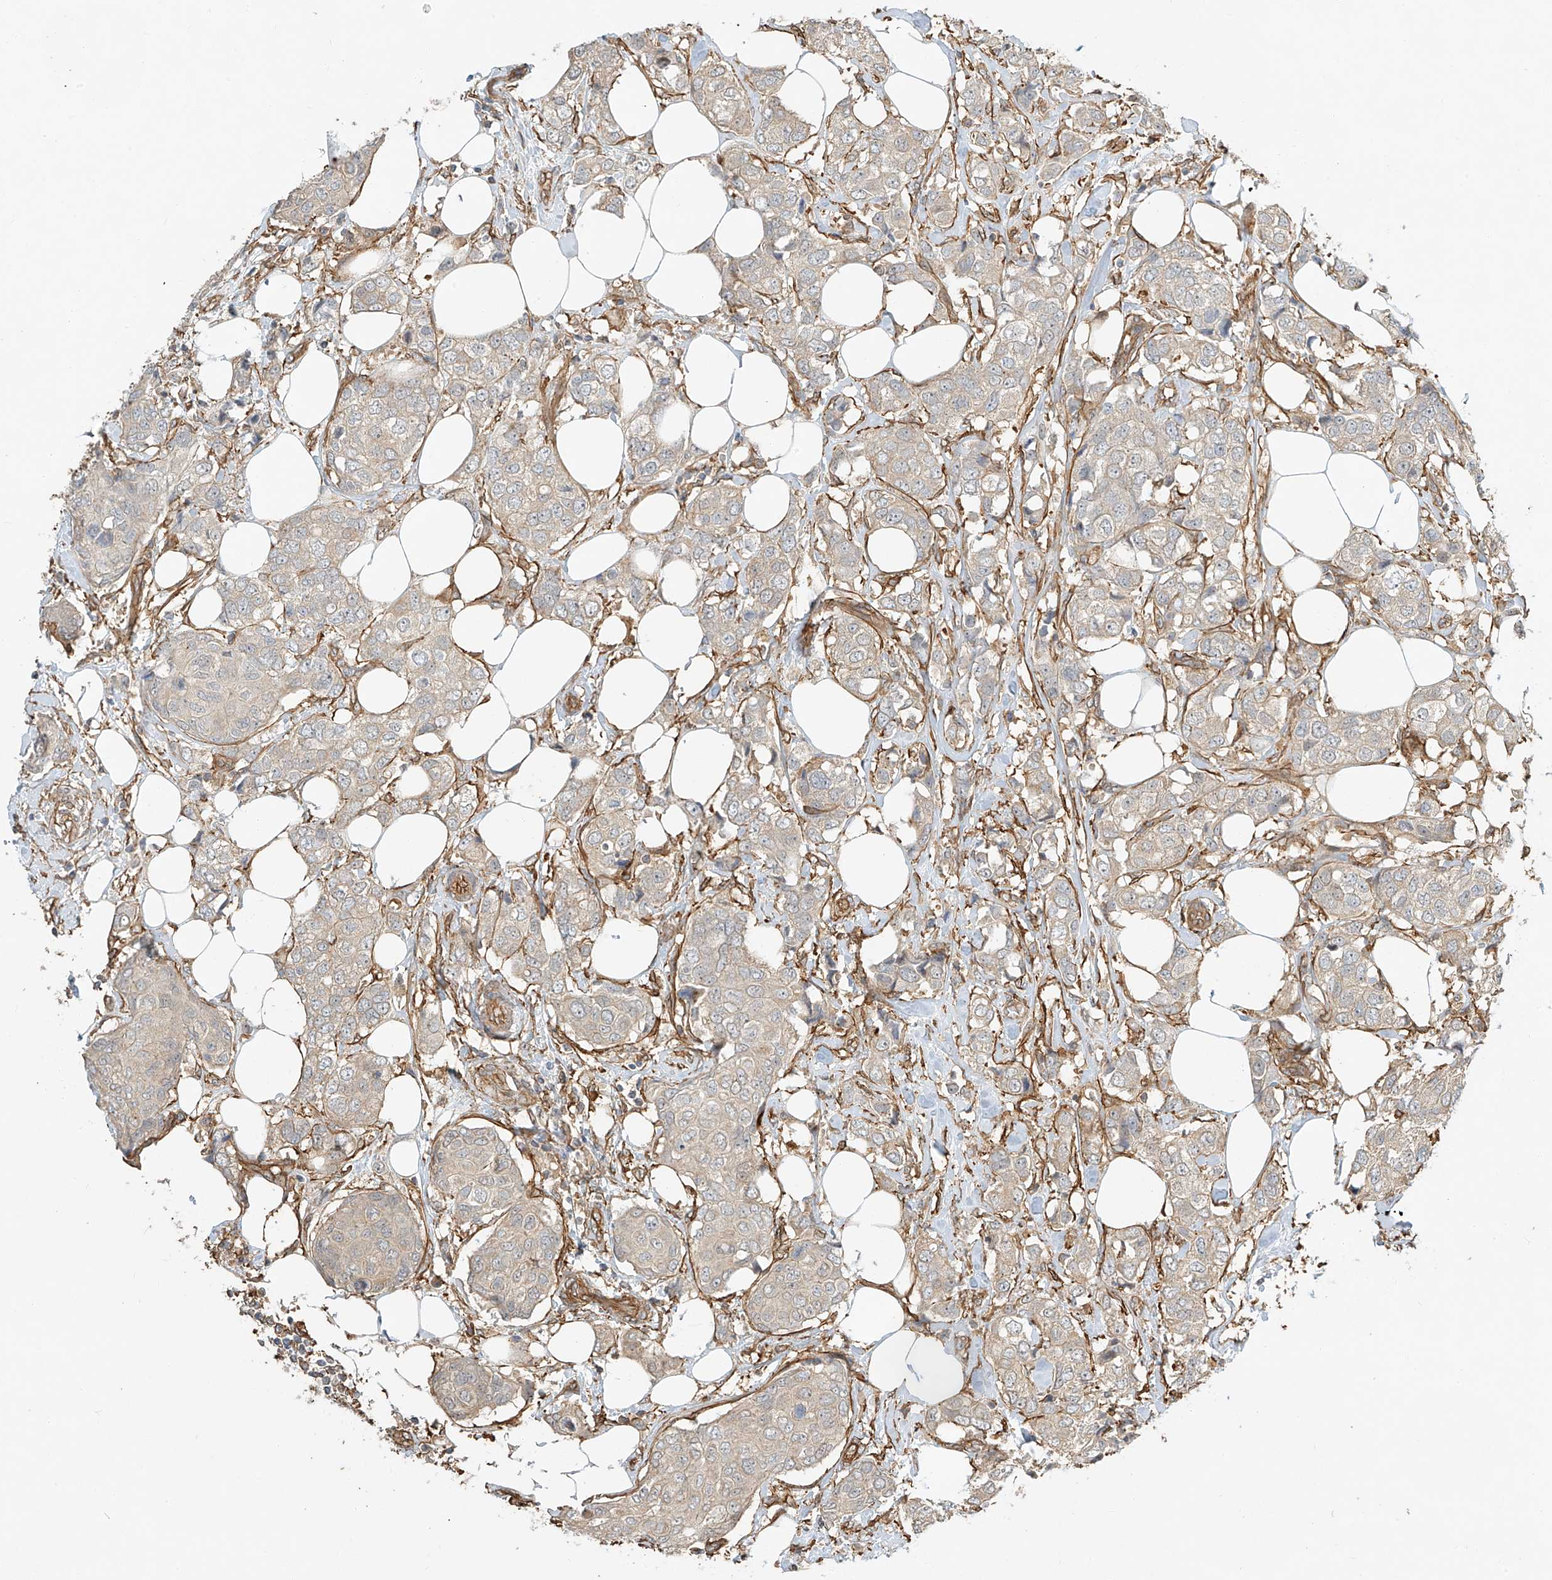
{"staining": {"intensity": "negative", "quantity": "none", "location": "none"}, "tissue": "breast cancer", "cell_type": "Tumor cells", "image_type": "cancer", "snomed": [{"axis": "morphology", "description": "Duct carcinoma"}, {"axis": "topography", "description": "Breast"}], "caption": "This is an immunohistochemistry (IHC) image of human breast cancer (invasive ductal carcinoma). There is no positivity in tumor cells.", "gene": "CSMD3", "patient": {"sex": "female", "age": 80}}